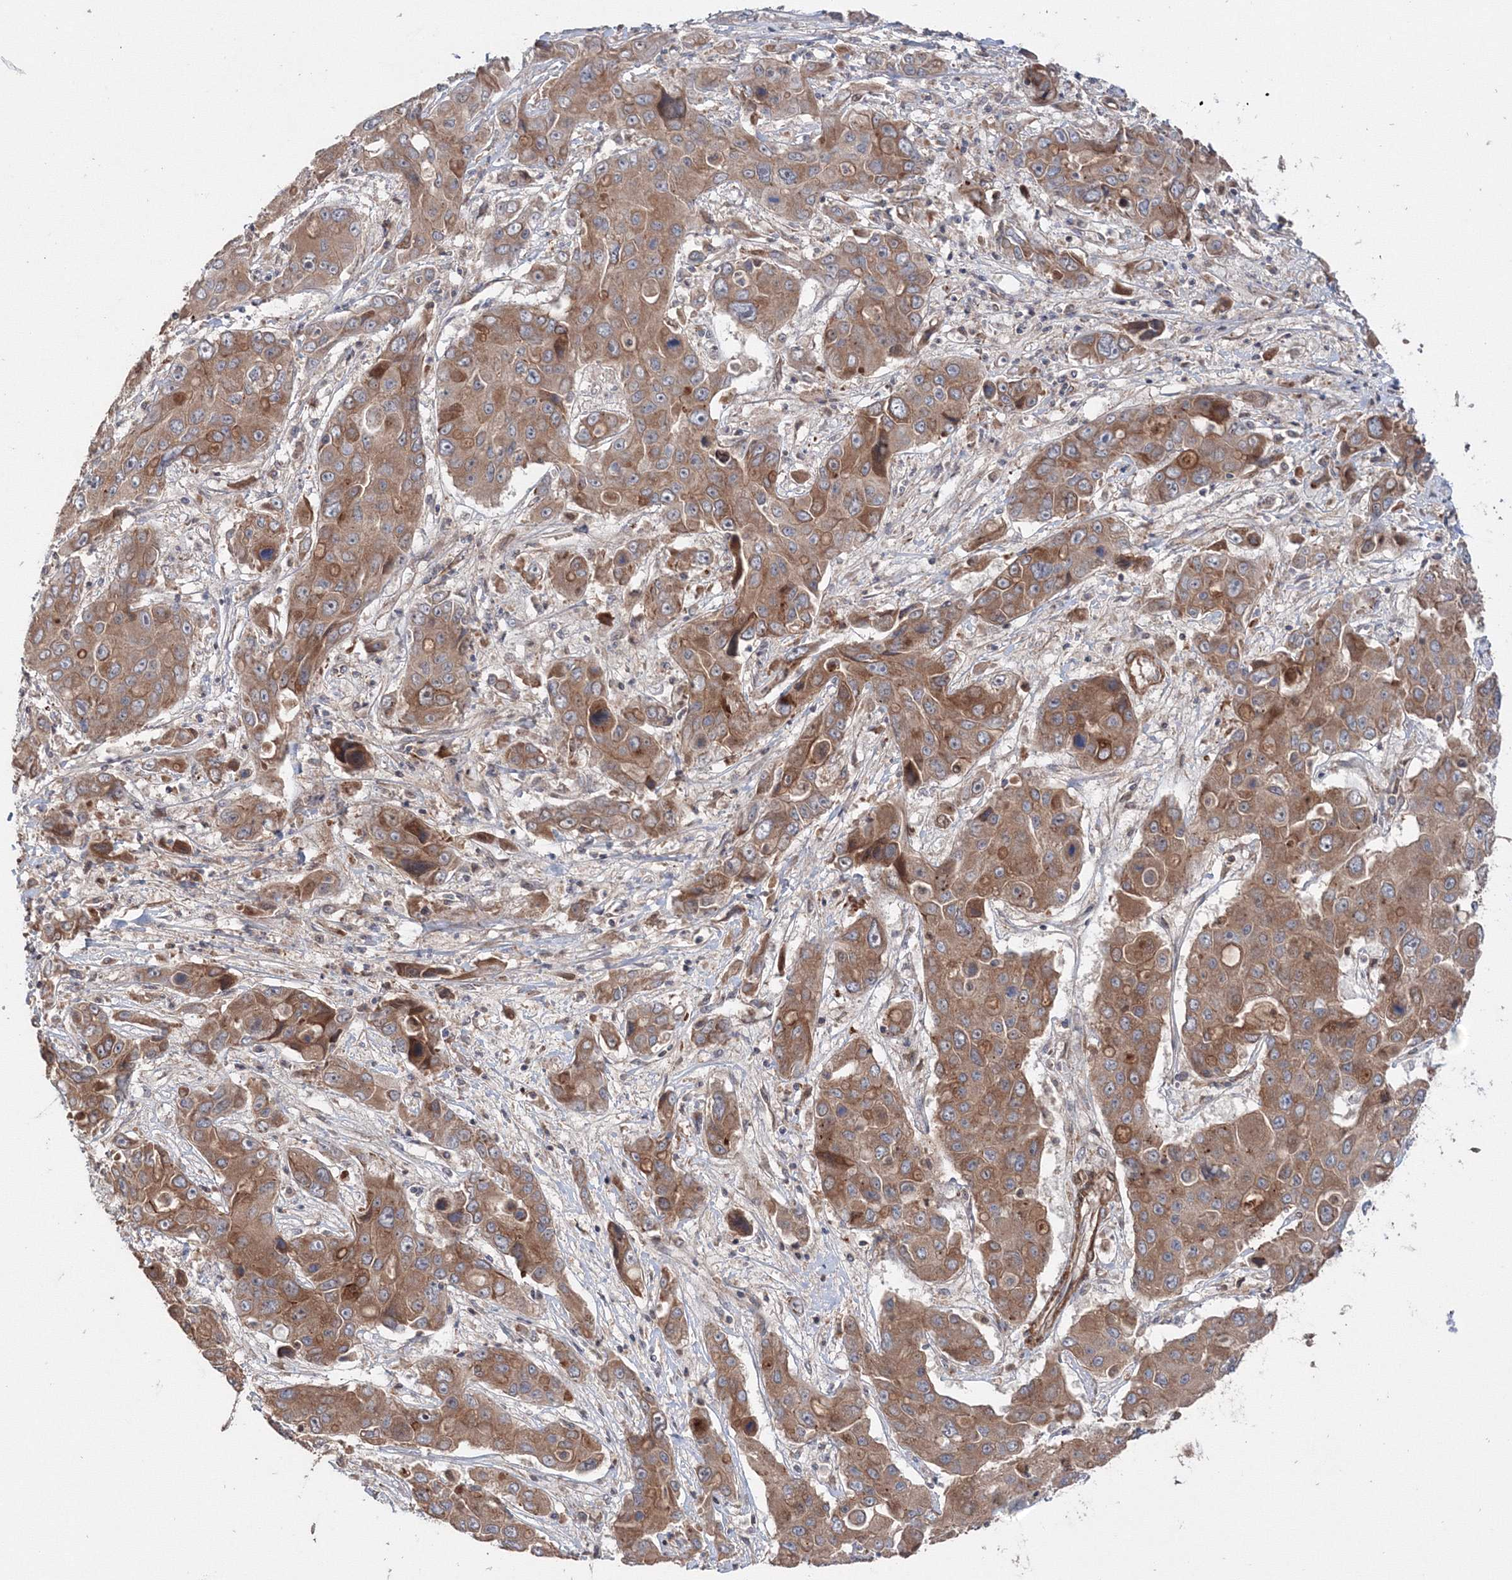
{"staining": {"intensity": "moderate", "quantity": ">75%", "location": "cytoplasmic/membranous"}, "tissue": "liver cancer", "cell_type": "Tumor cells", "image_type": "cancer", "snomed": [{"axis": "morphology", "description": "Cholangiocarcinoma"}, {"axis": "topography", "description": "Liver"}], "caption": "Brown immunohistochemical staining in human cholangiocarcinoma (liver) shows moderate cytoplasmic/membranous expression in about >75% of tumor cells. The protein is stained brown, and the nuclei are stained in blue (DAB (3,3'-diaminobenzidine) IHC with brightfield microscopy, high magnification).", "gene": "NOA1", "patient": {"sex": "male", "age": 67}}